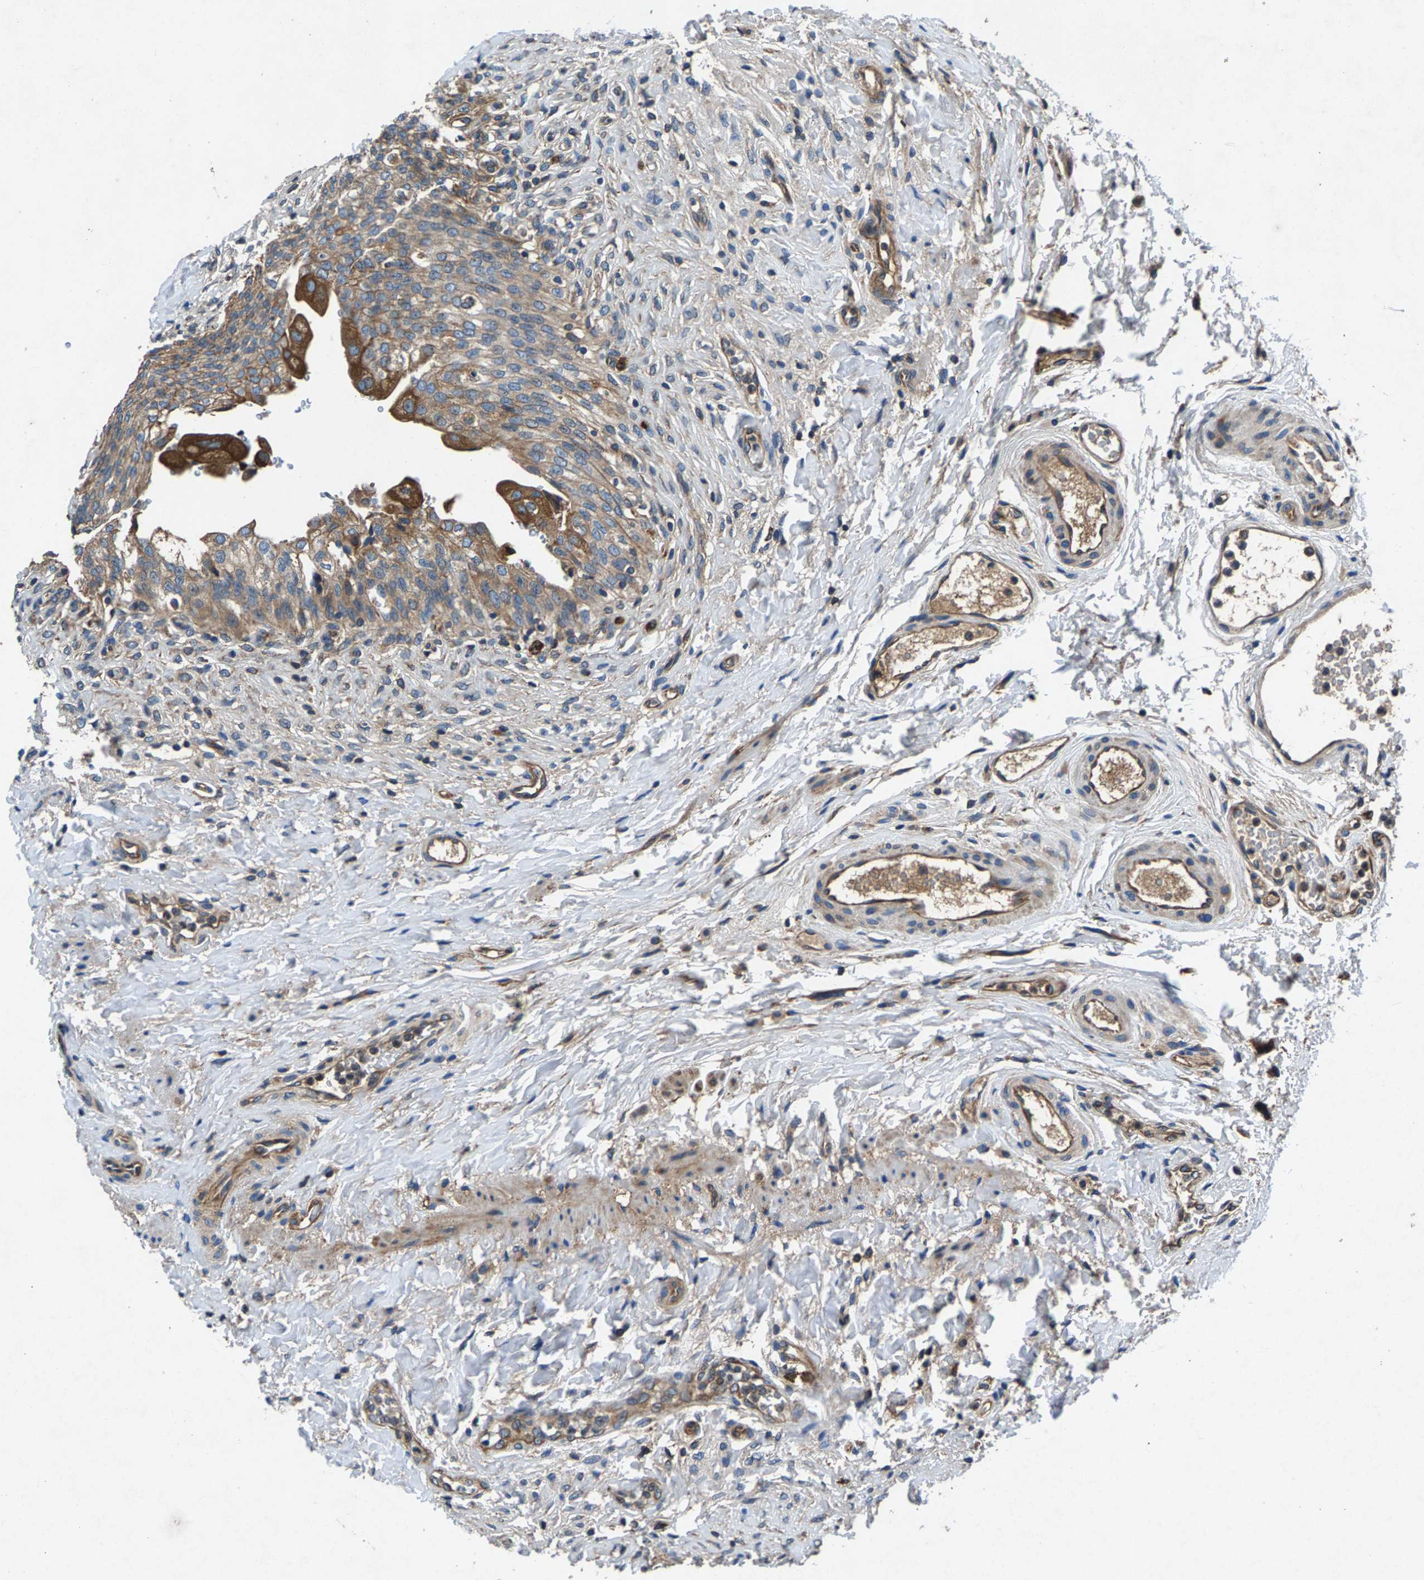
{"staining": {"intensity": "moderate", "quantity": ">75%", "location": "cytoplasmic/membranous"}, "tissue": "urinary bladder", "cell_type": "Urothelial cells", "image_type": "normal", "snomed": [{"axis": "morphology", "description": "Urothelial carcinoma, High grade"}, {"axis": "topography", "description": "Urinary bladder"}], "caption": "Protein analysis of unremarkable urinary bladder exhibits moderate cytoplasmic/membranous expression in about >75% of urothelial cells.", "gene": "LPCAT1", "patient": {"sex": "male", "age": 46}}